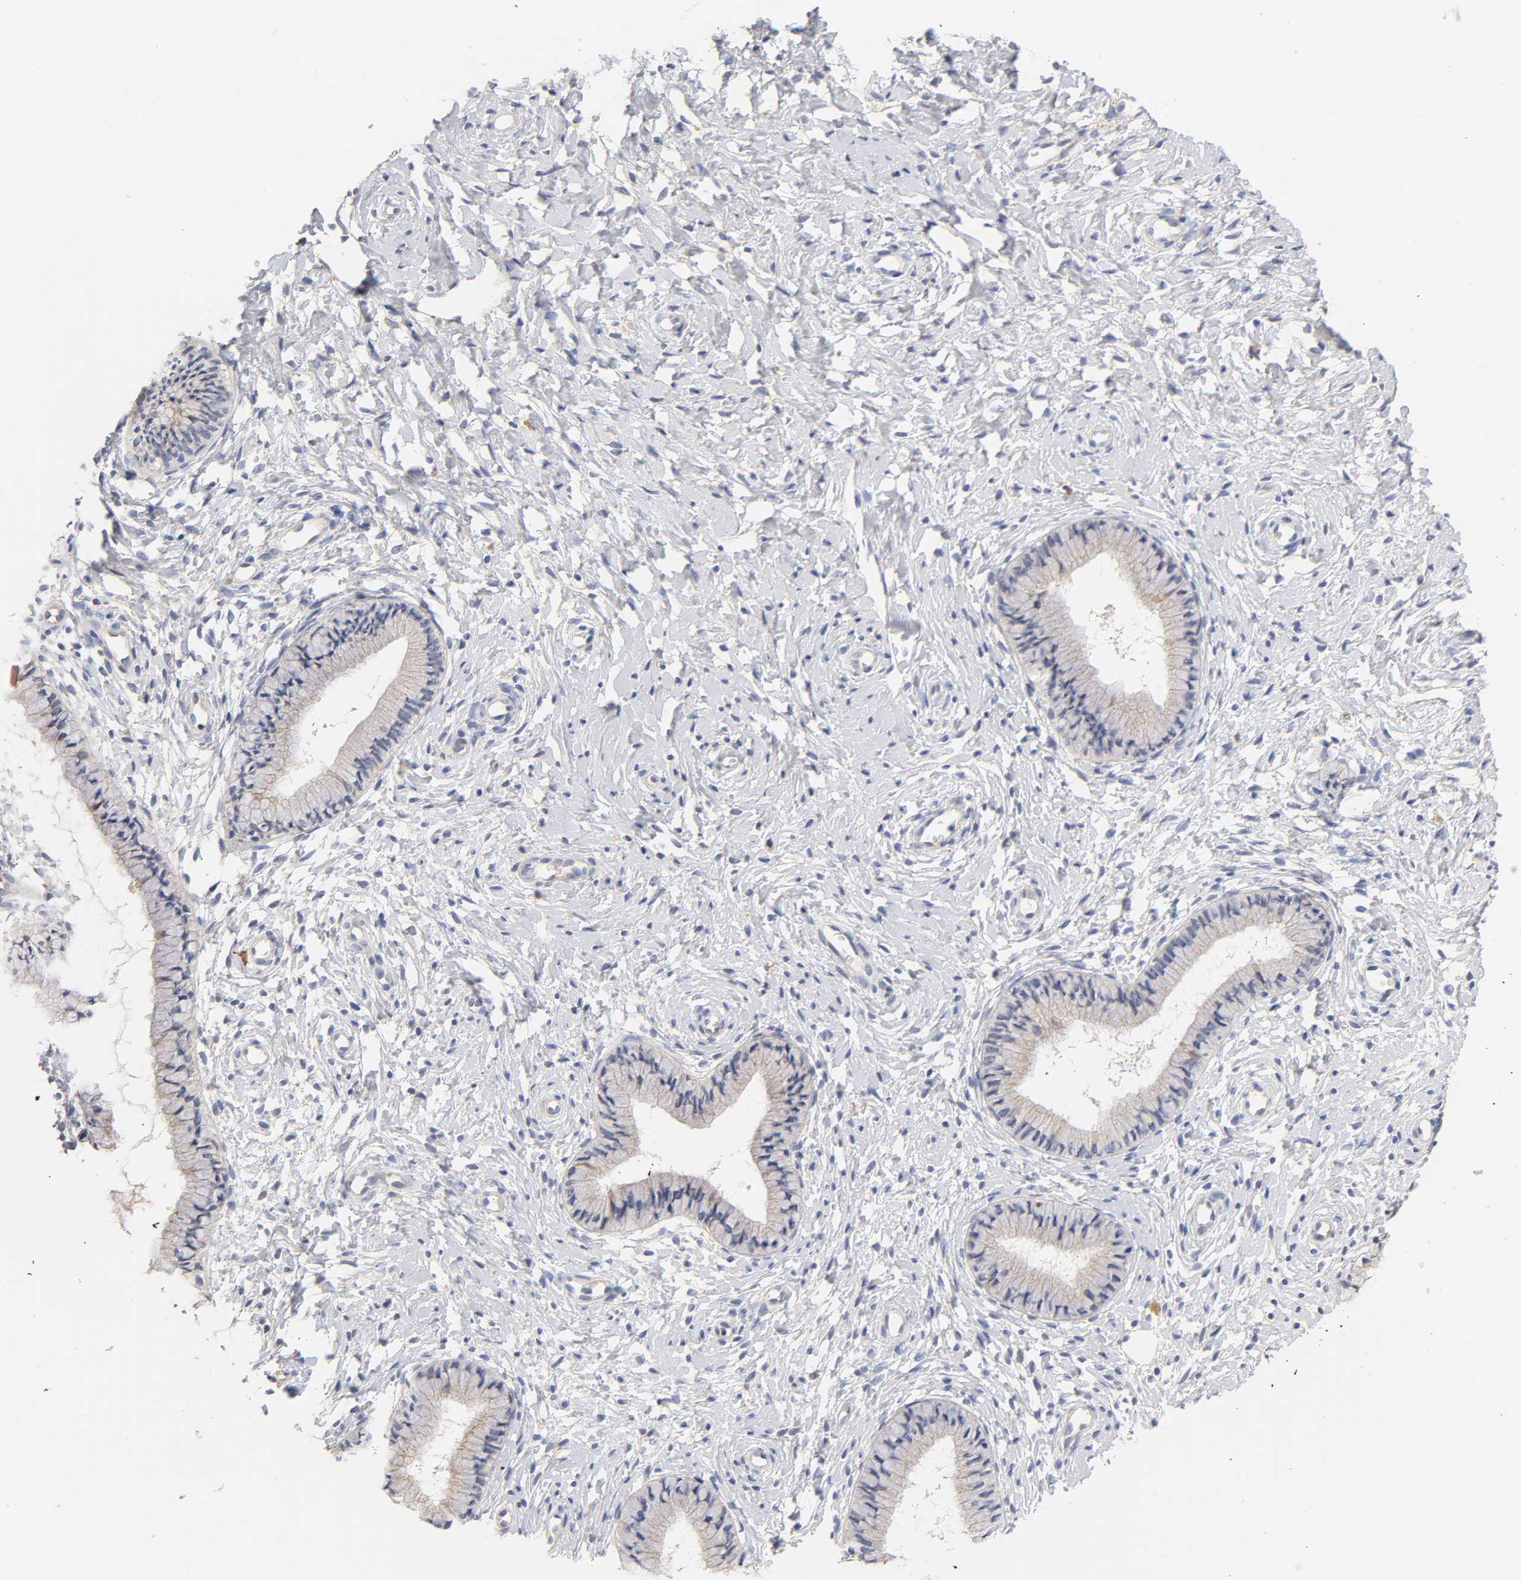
{"staining": {"intensity": "negative", "quantity": "none", "location": "none"}, "tissue": "cervix", "cell_type": "Glandular cells", "image_type": "normal", "snomed": [{"axis": "morphology", "description": "Normal tissue, NOS"}, {"axis": "topography", "description": "Cervix"}], "caption": "DAB (3,3'-diaminobenzidine) immunohistochemical staining of normal human cervix reveals no significant positivity in glandular cells.", "gene": "LAMB1", "patient": {"sex": "female", "age": 46}}